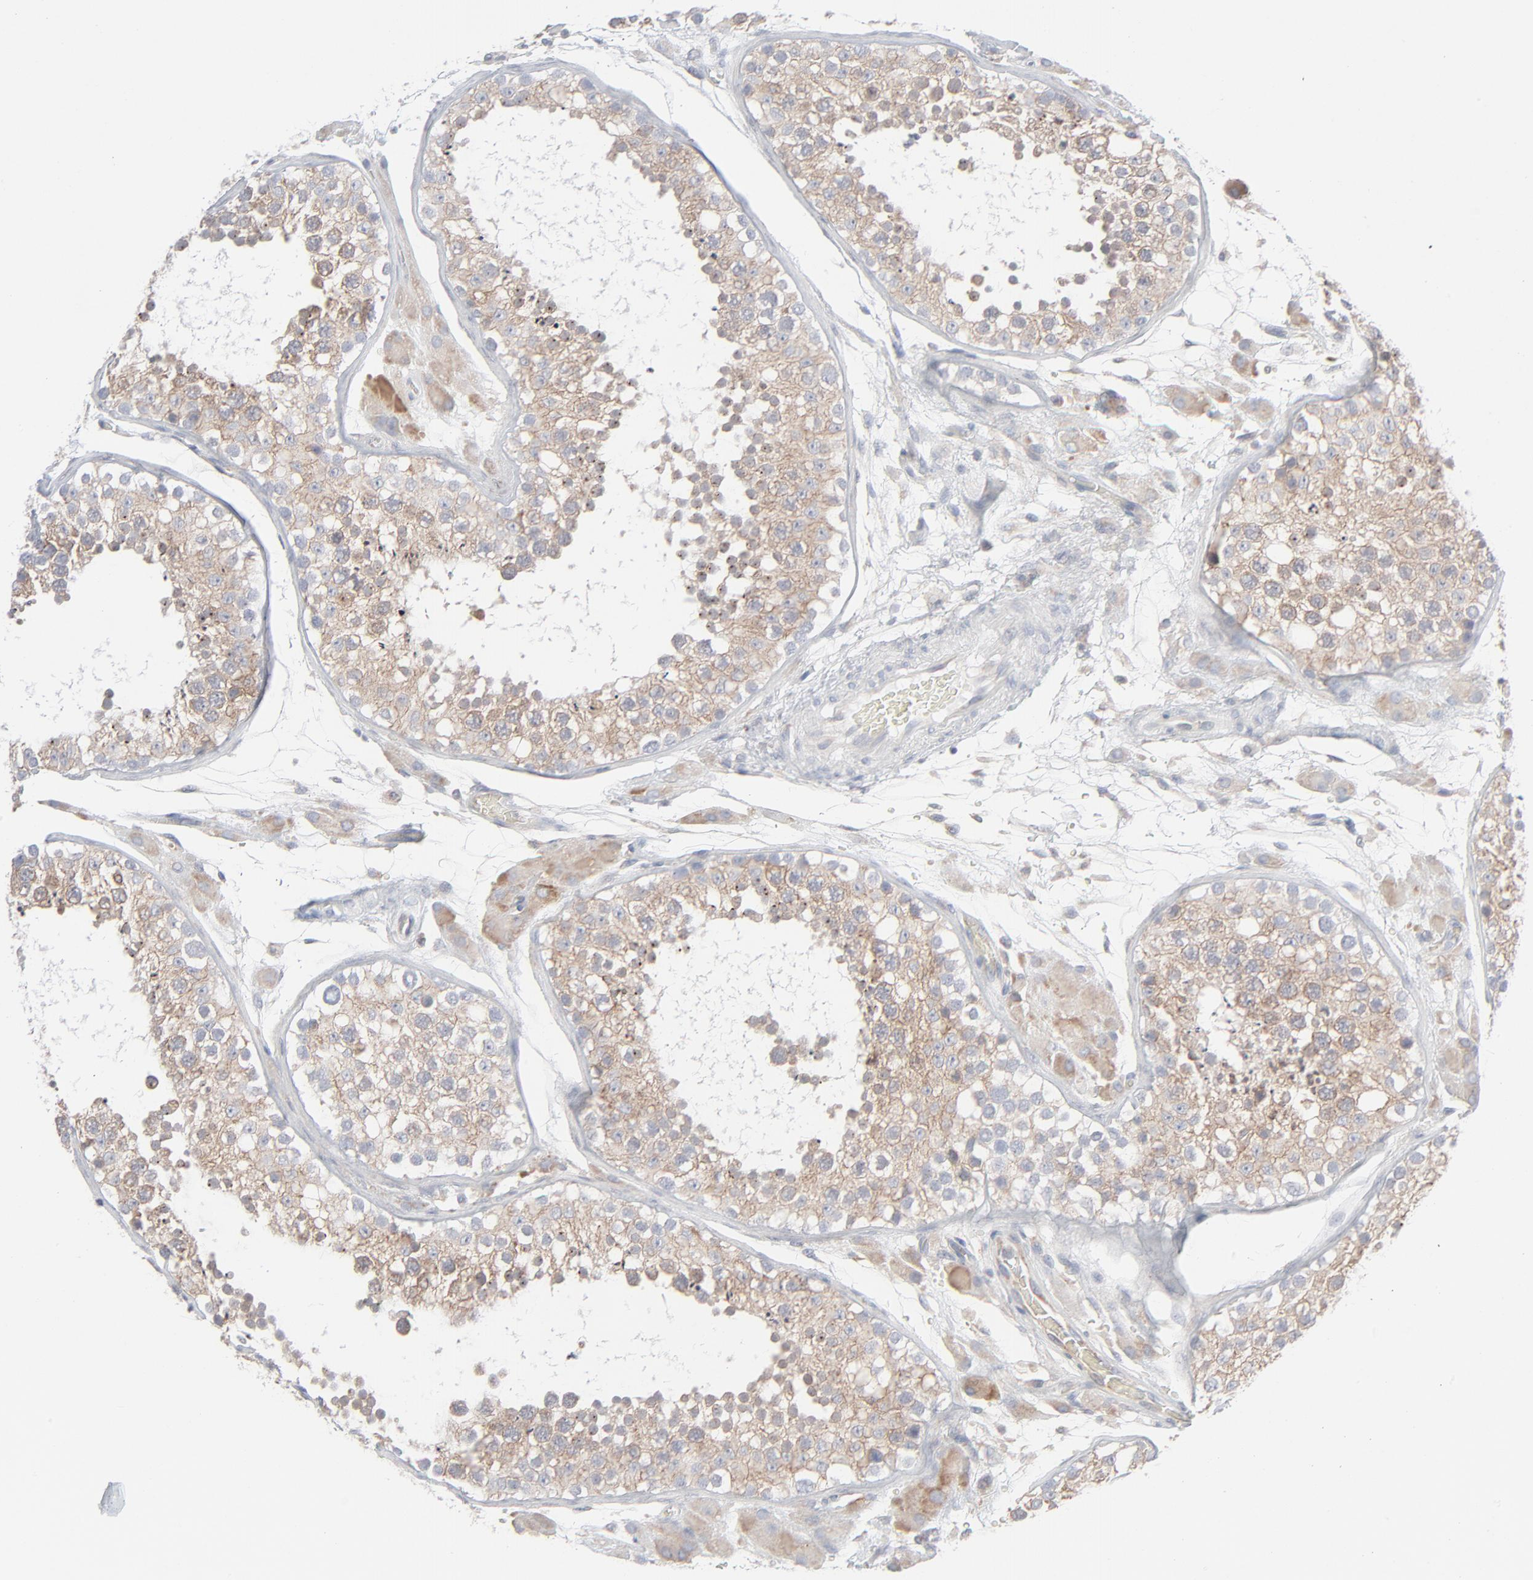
{"staining": {"intensity": "weak", "quantity": ">75%", "location": "cytoplasmic/membranous"}, "tissue": "testis", "cell_type": "Cells in seminiferous ducts", "image_type": "normal", "snomed": [{"axis": "morphology", "description": "Normal tissue, NOS"}, {"axis": "topography", "description": "Testis"}], "caption": "Brown immunohistochemical staining in unremarkable testis exhibits weak cytoplasmic/membranous staining in about >75% of cells in seminiferous ducts.", "gene": "KDSR", "patient": {"sex": "male", "age": 26}}